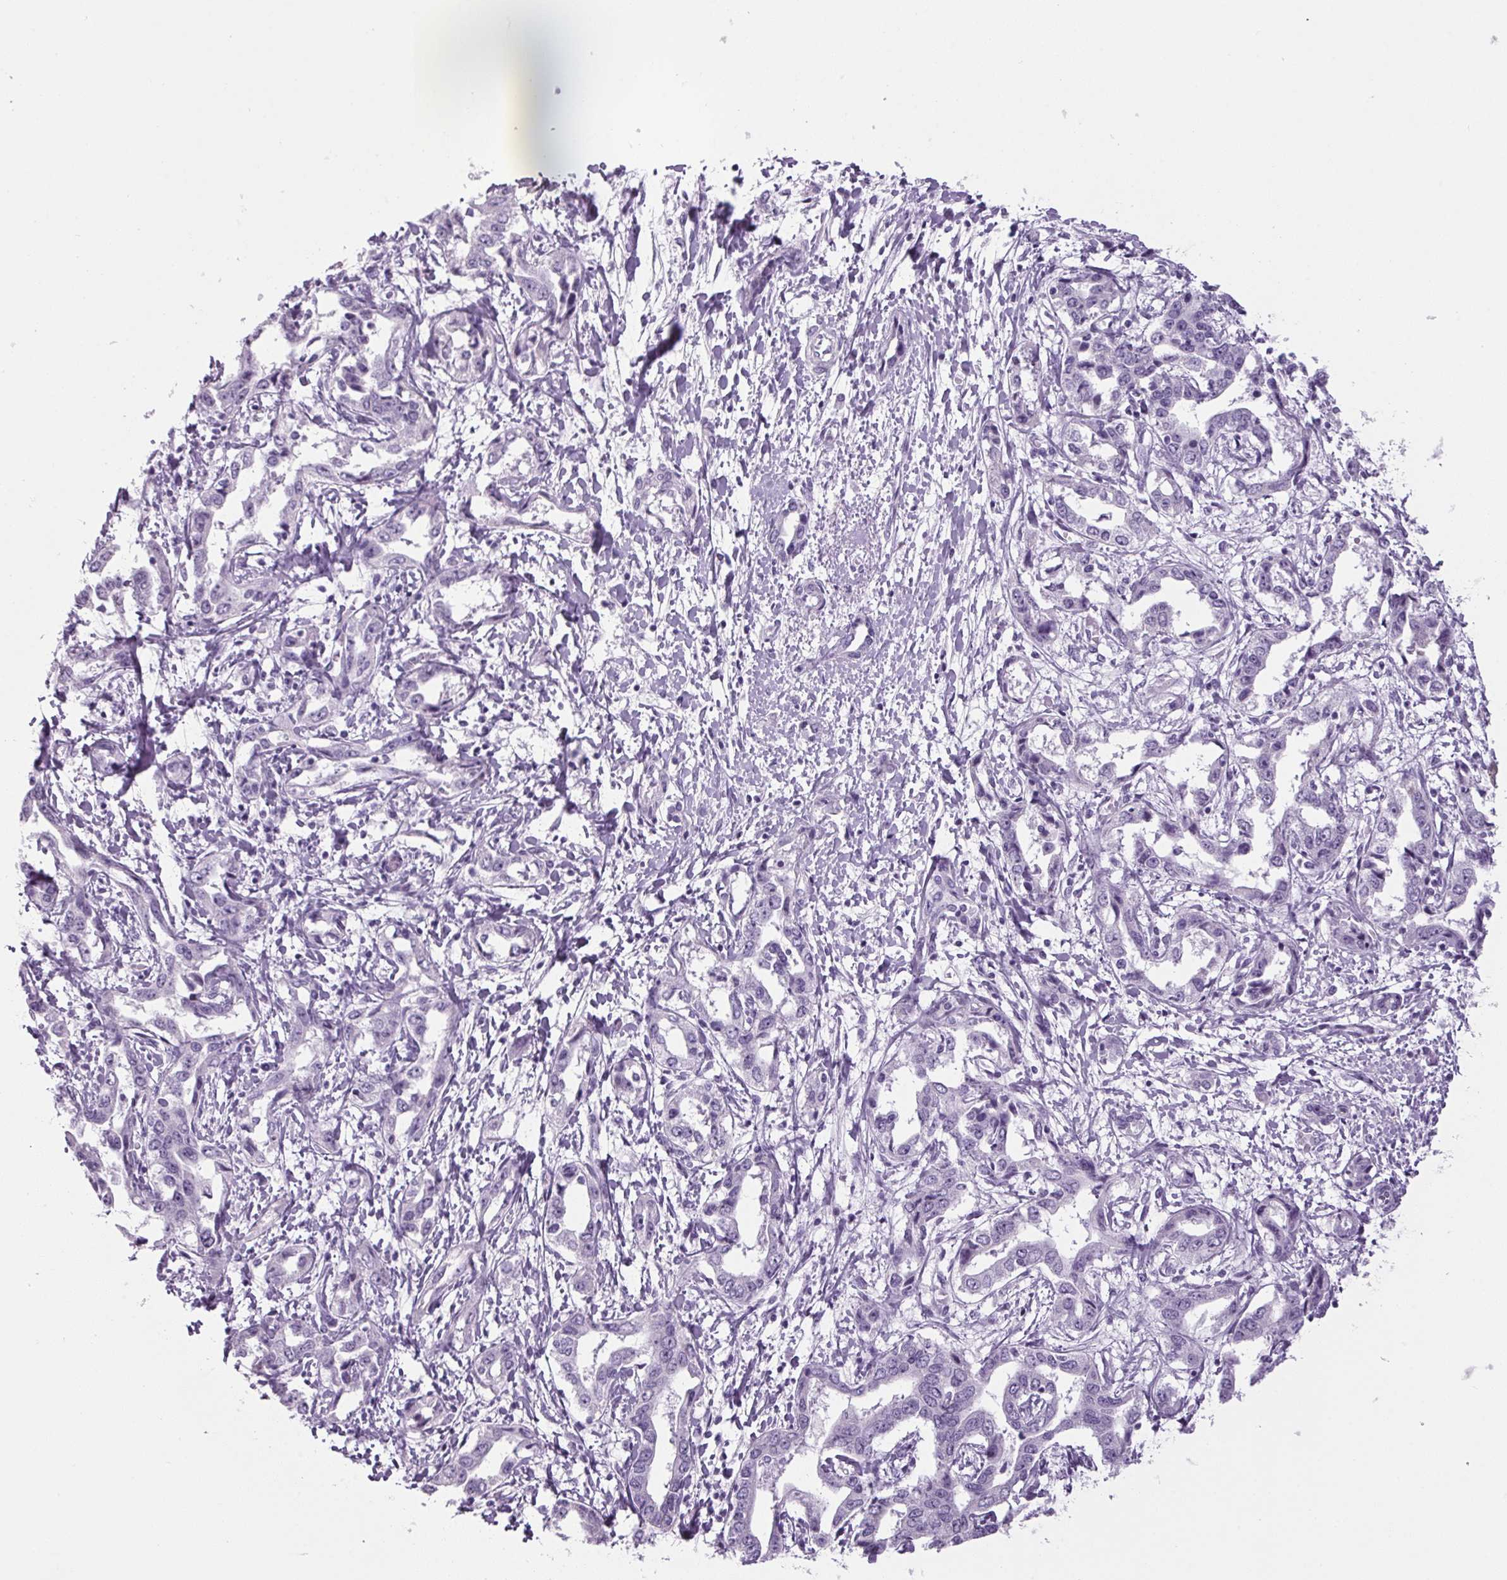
{"staining": {"intensity": "negative", "quantity": "none", "location": "none"}, "tissue": "liver cancer", "cell_type": "Tumor cells", "image_type": "cancer", "snomed": [{"axis": "morphology", "description": "Cholangiocarcinoma"}, {"axis": "topography", "description": "Liver"}], "caption": "Immunohistochemistry (IHC) of human liver cancer (cholangiocarcinoma) exhibits no positivity in tumor cells.", "gene": "PPP1R1A", "patient": {"sex": "male", "age": 59}}